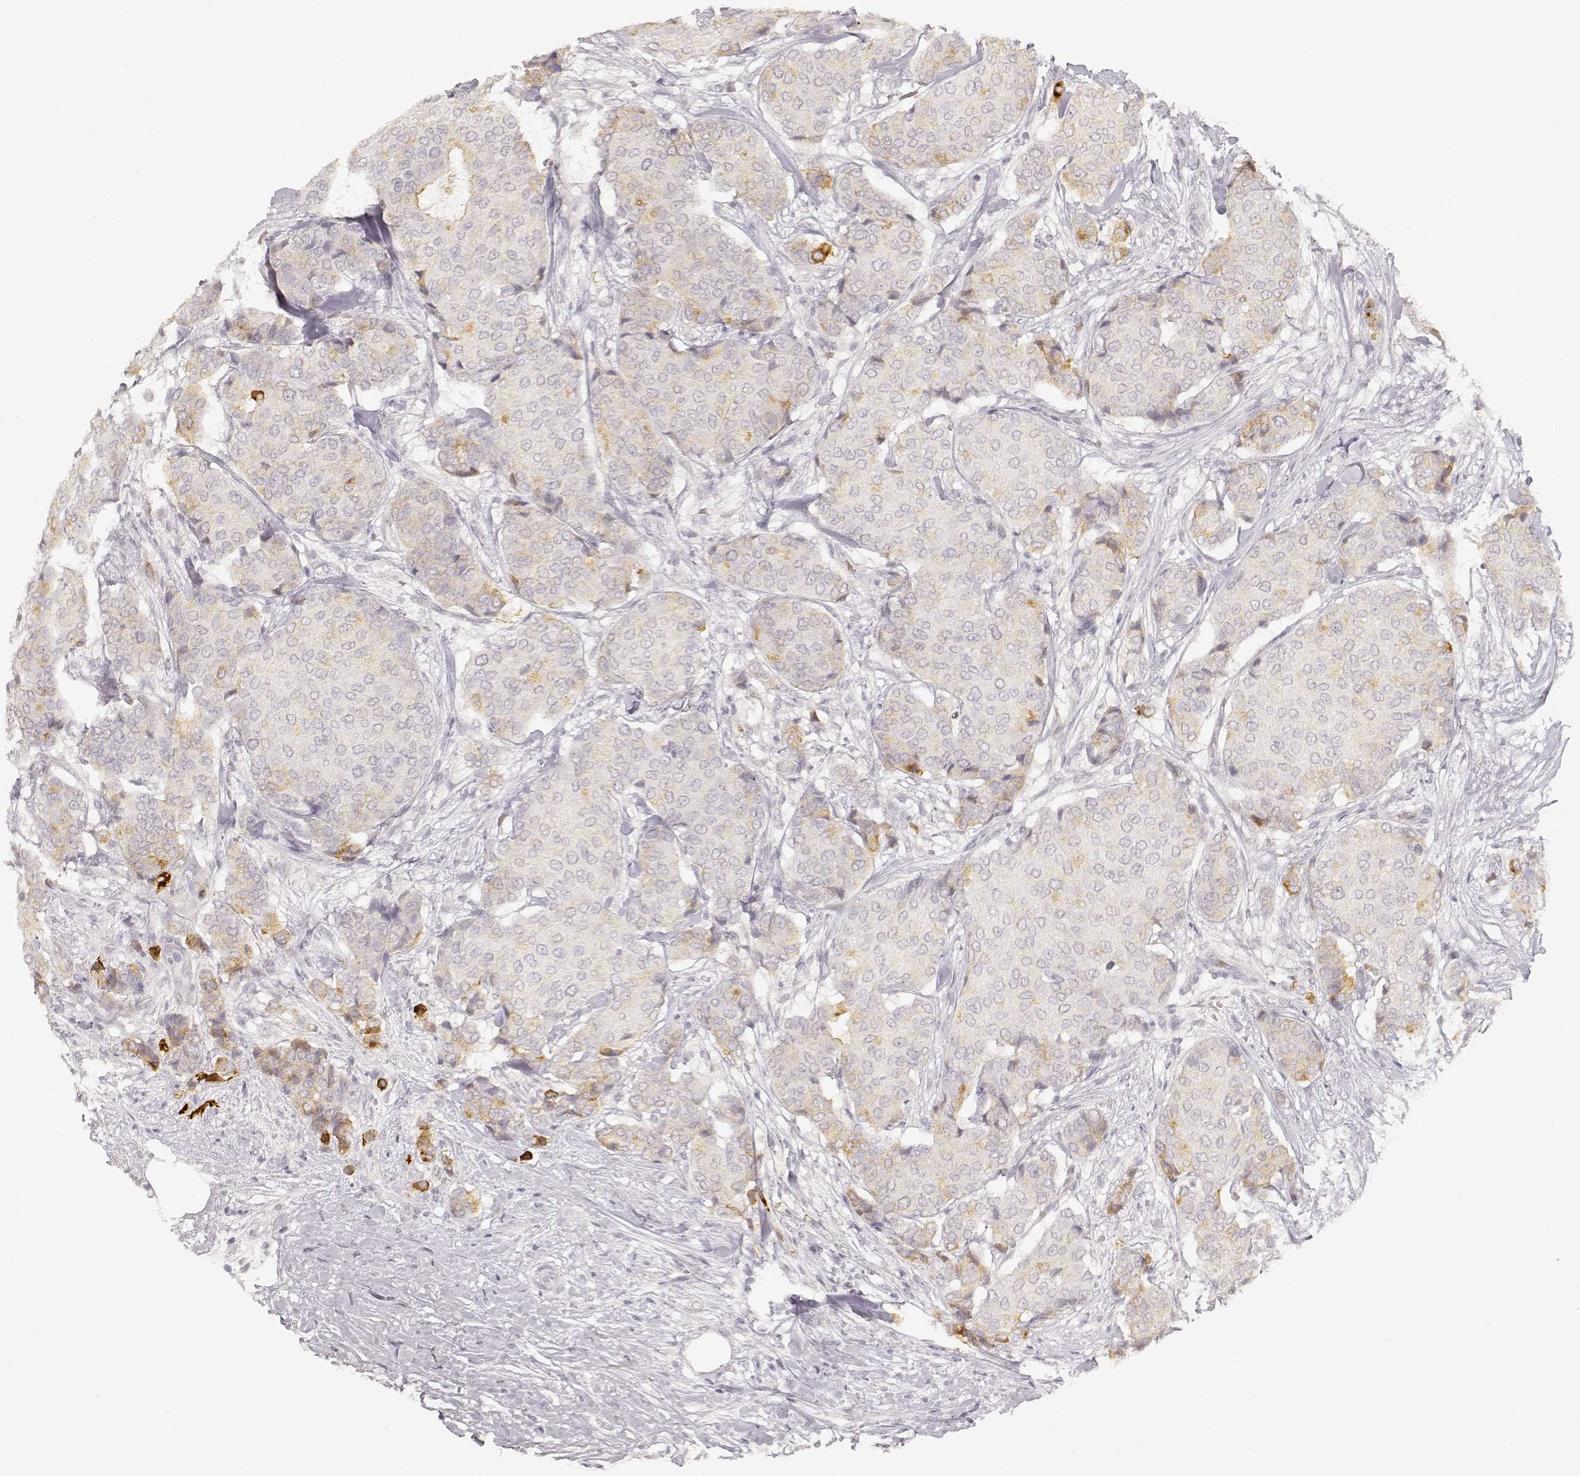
{"staining": {"intensity": "weak", "quantity": "<25%", "location": "cytoplasmic/membranous"}, "tissue": "breast cancer", "cell_type": "Tumor cells", "image_type": "cancer", "snomed": [{"axis": "morphology", "description": "Duct carcinoma"}, {"axis": "topography", "description": "Breast"}], "caption": "There is no significant staining in tumor cells of breast cancer (intraductal carcinoma).", "gene": "LAMC2", "patient": {"sex": "female", "age": 75}}